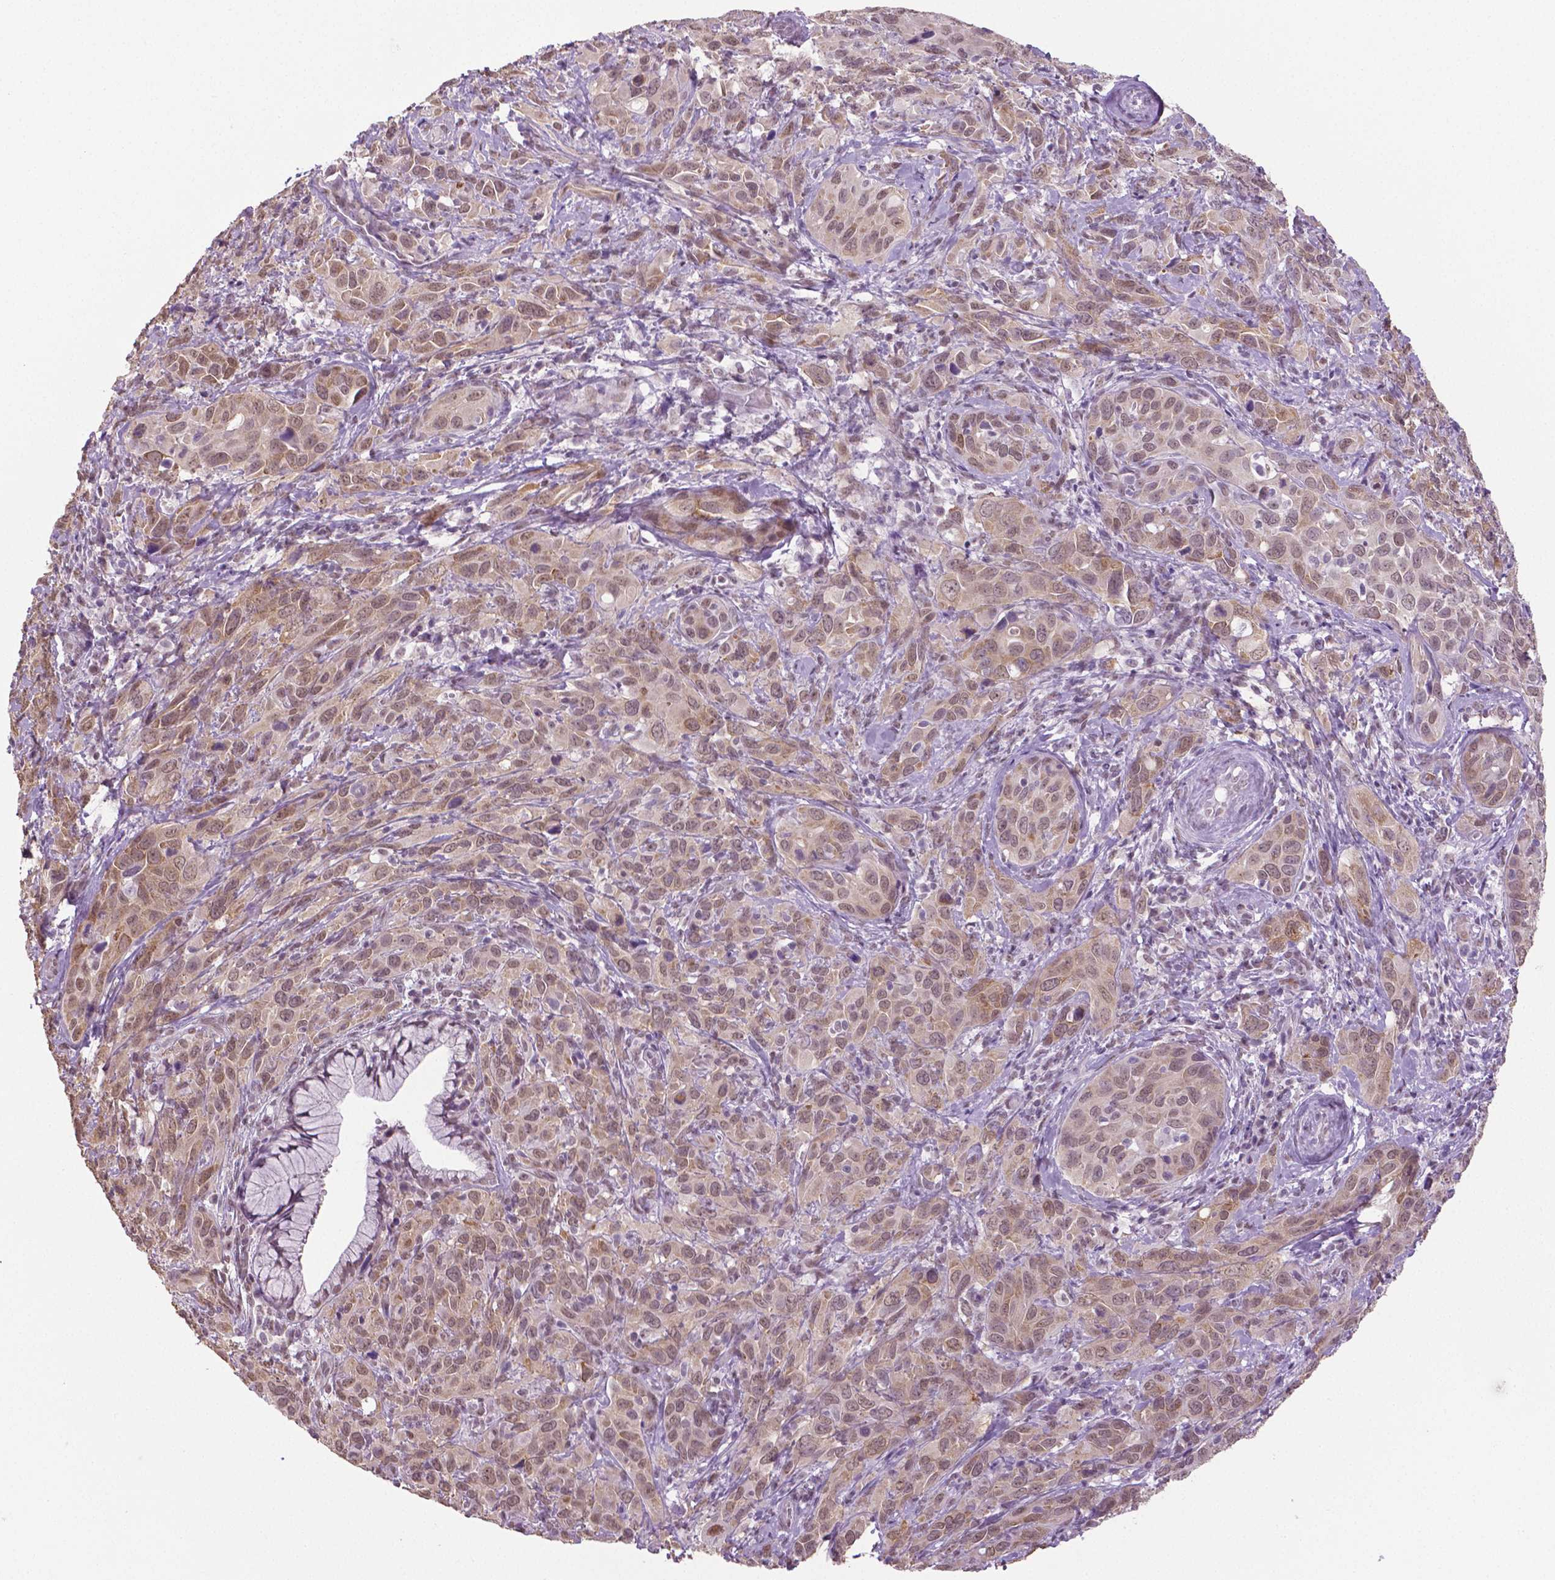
{"staining": {"intensity": "weak", "quantity": ">75%", "location": "cytoplasmic/membranous,nuclear"}, "tissue": "cervical cancer", "cell_type": "Tumor cells", "image_type": "cancer", "snomed": [{"axis": "morphology", "description": "Squamous cell carcinoma, NOS"}, {"axis": "topography", "description": "Cervix"}], "caption": "Immunohistochemical staining of cervical cancer reveals low levels of weak cytoplasmic/membranous and nuclear positivity in approximately >75% of tumor cells.", "gene": "IGF2BP1", "patient": {"sex": "female", "age": 51}}